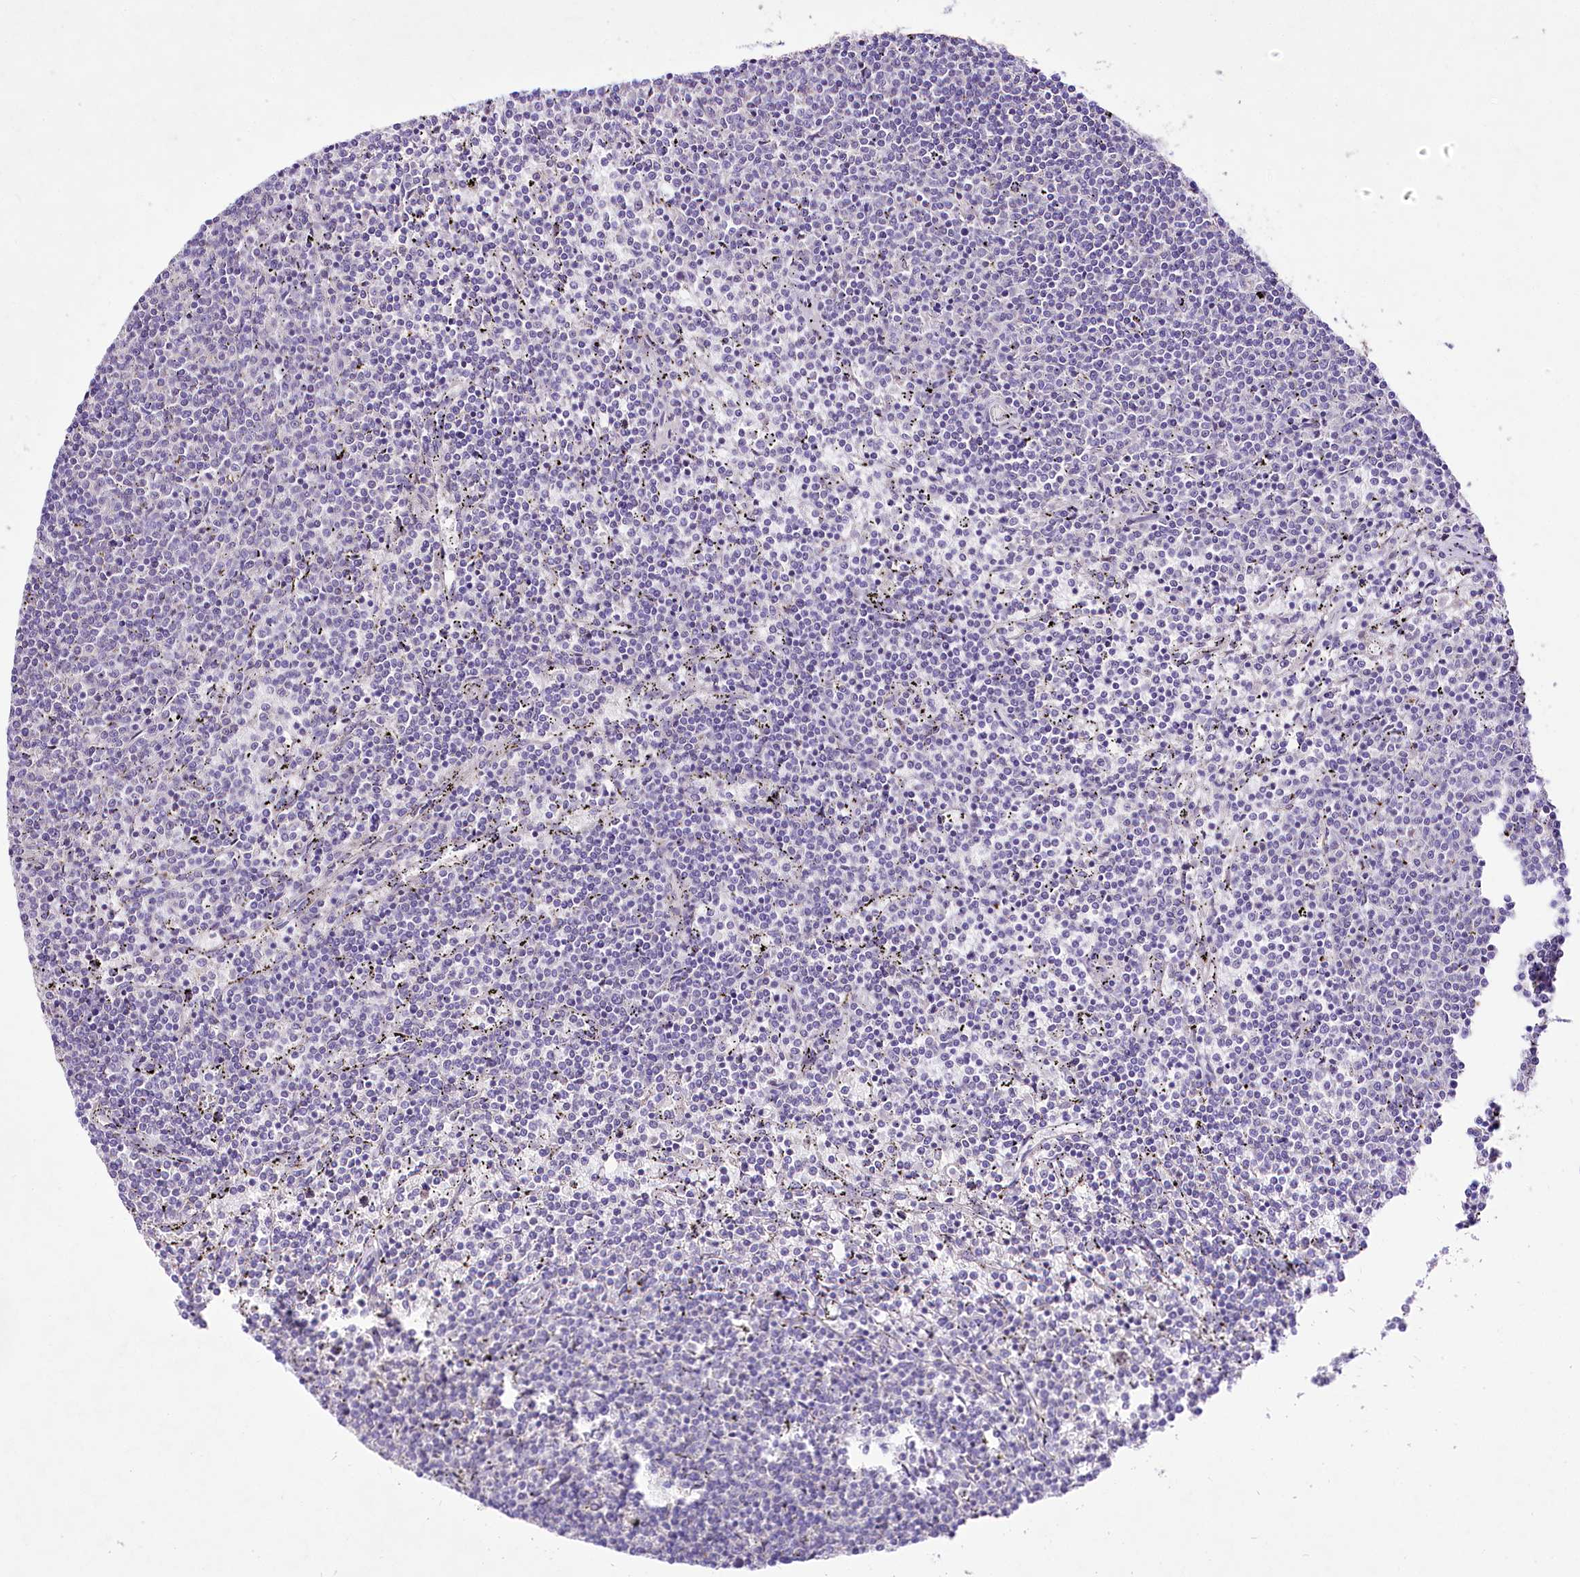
{"staining": {"intensity": "negative", "quantity": "none", "location": "none"}, "tissue": "lymphoma", "cell_type": "Tumor cells", "image_type": "cancer", "snomed": [{"axis": "morphology", "description": "Malignant lymphoma, non-Hodgkin's type, Low grade"}, {"axis": "topography", "description": "Spleen"}], "caption": "High power microscopy image of an immunohistochemistry micrograph of lymphoma, revealing no significant expression in tumor cells. (DAB (3,3'-diaminobenzidine) immunohistochemistry visualized using brightfield microscopy, high magnification).", "gene": "LRRC14B", "patient": {"sex": "female", "age": 50}}